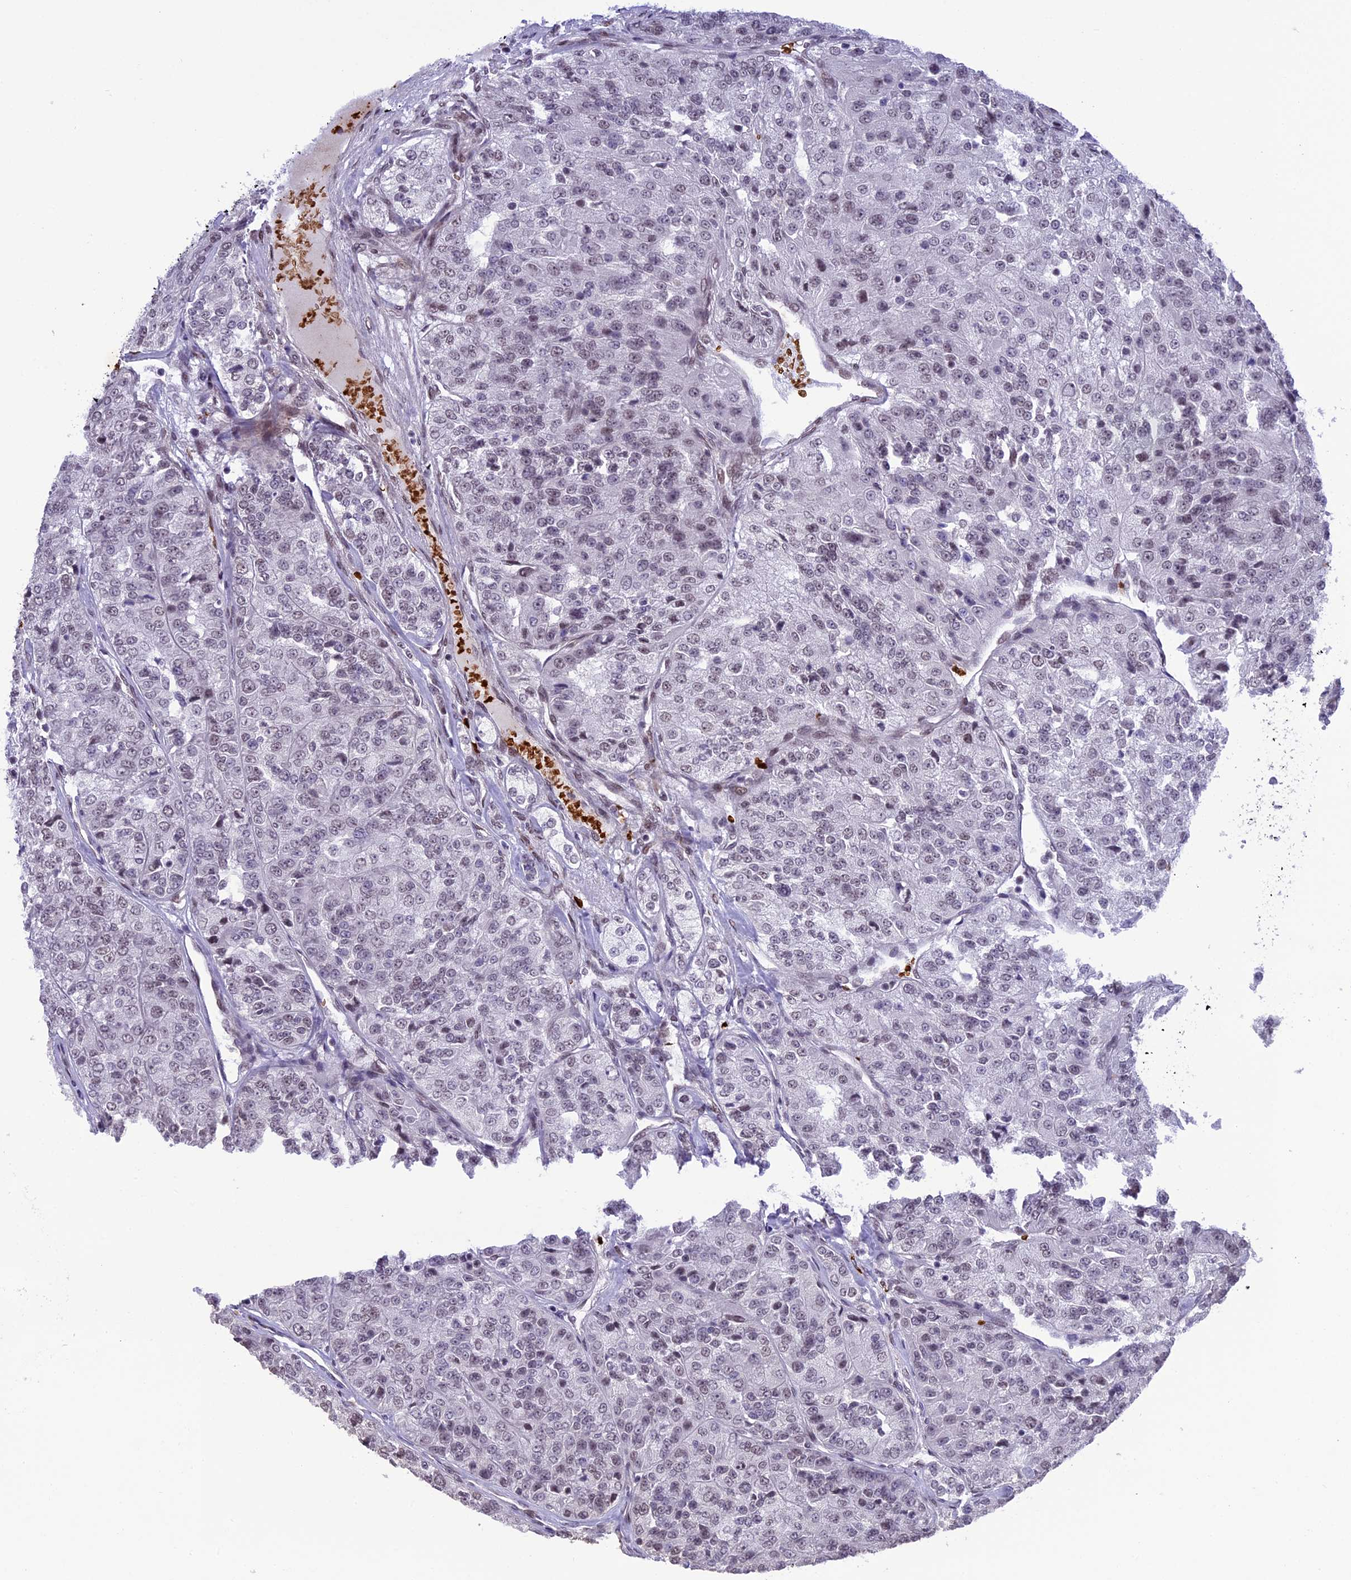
{"staining": {"intensity": "weak", "quantity": "25%-75%", "location": "nuclear"}, "tissue": "renal cancer", "cell_type": "Tumor cells", "image_type": "cancer", "snomed": [{"axis": "morphology", "description": "Adenocarcinoma, NOS"}, {"axis": "topography", "description": "Kidney"}], "caption": "A brown stain highlights weak nuclear expression of a protein in human renal cancer (adenocarcinoma) tumor cells. Using DAB (brown) and hematoxylin (blue) stains, captured at high magnification using brightfield microscopy.", "gene": "MPHOSPH8", "patient": {"sex": "female", "age": 63}}